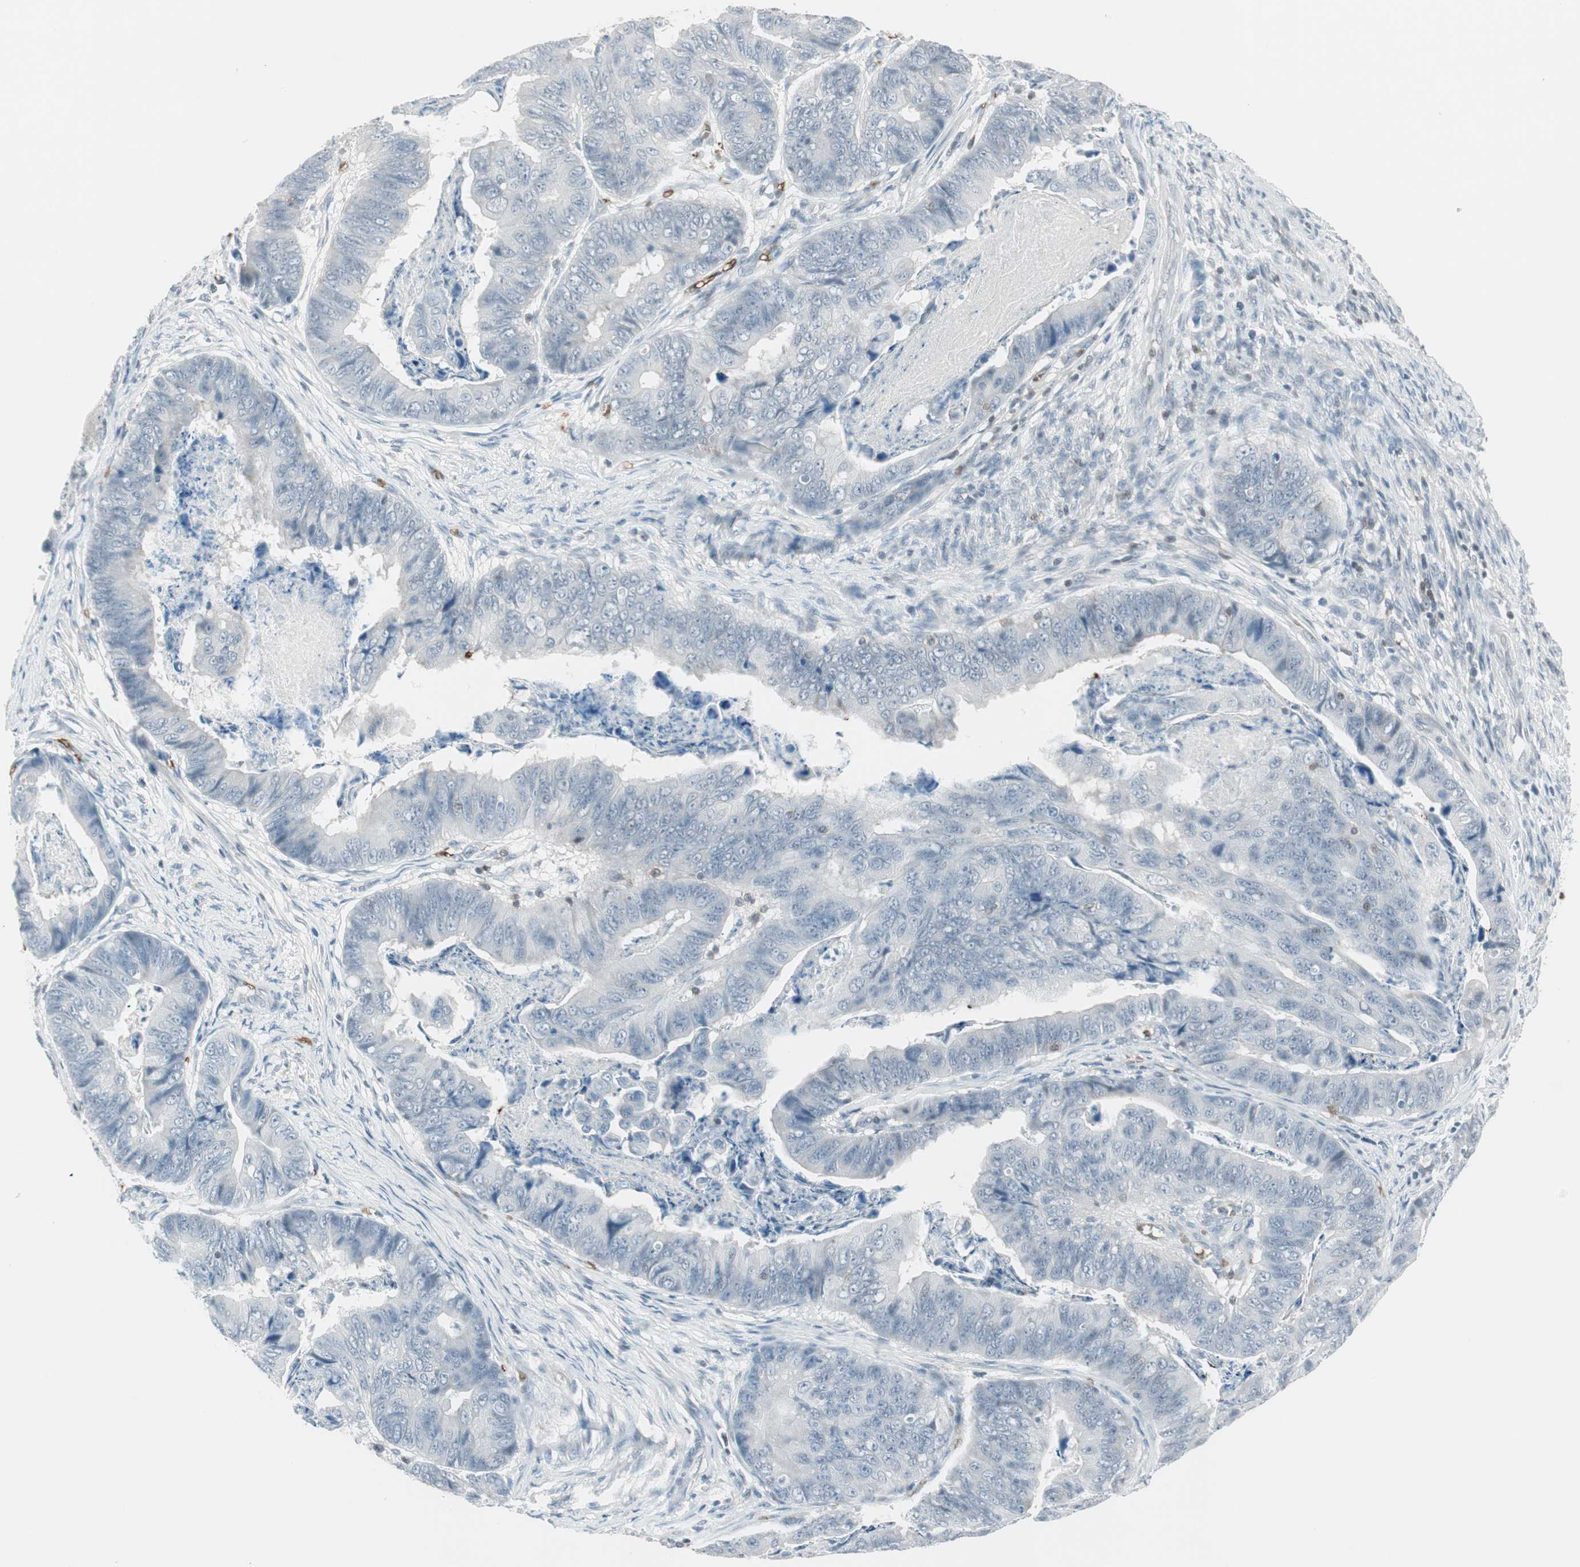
{"staining": {"intensity": "negative", "quantity": "none", "location": "none"}, "tissue": "stomach cancer", "cell_type": "Tumor cells", "image_type": "cancer", "snomed": [{"axis": "morphology", "description": "Adenocarcinoma, NOS"}, {"axis": "topography", "description": "Stomach, lower"}], "caption": "Stomach cancer was stained to show a protein in brown. There is no significant expression in tumor cells.", "gene": "MAP4K1", "patient": {"sex": "male", "age": 77}}